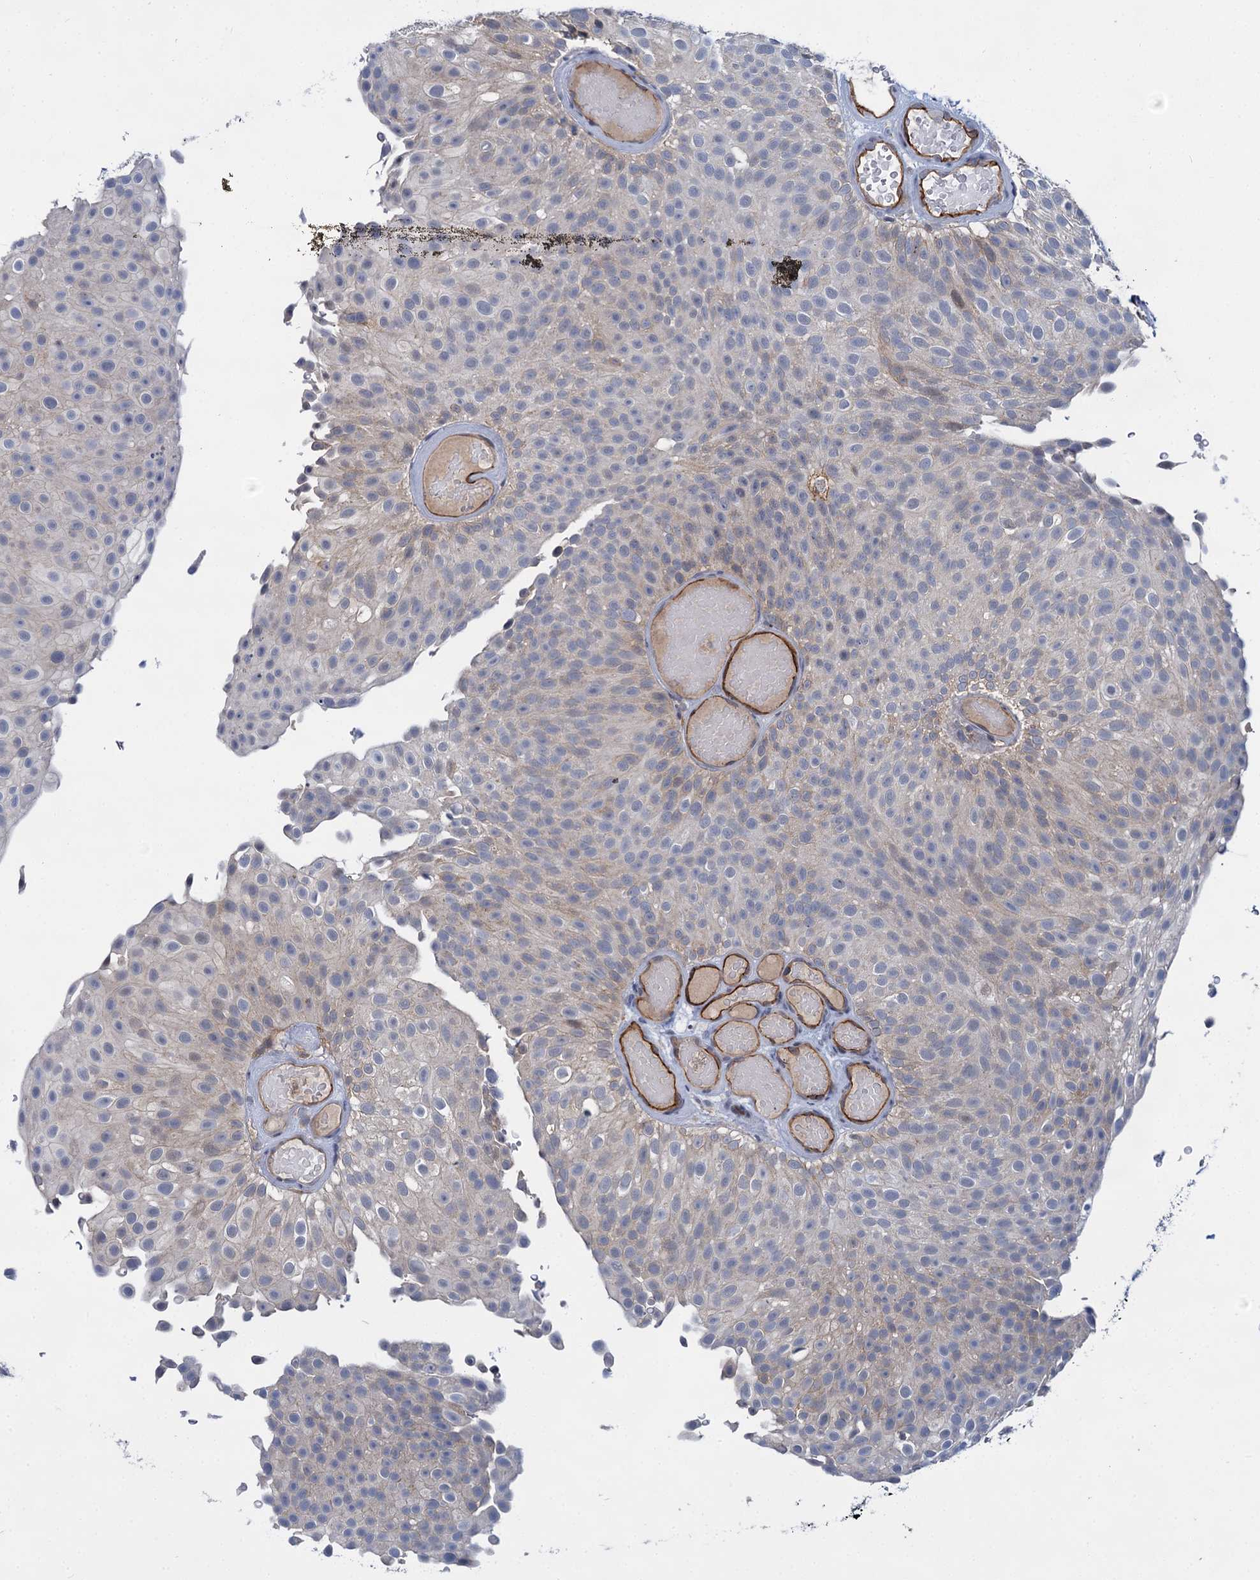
{"staining": {"intensity": "negative", "quantity": "none", "location": "none"}, "tissue": "urothelial cancer", "cell_type": "Tumor cells", "image_type": "cancer", "snomed": [{"axis": "morphology", "description": "Urothelial carcinoma, Low grade"}, {"axis": "topography", "description": "Urinary bladder"}], "caption": "Micrograph shows no protein positivity in tumor cells of low-grade urothelial carcinoma tissue.", "gene": "ABLIM1", "patient": {"sex": "male", "age": 78}}